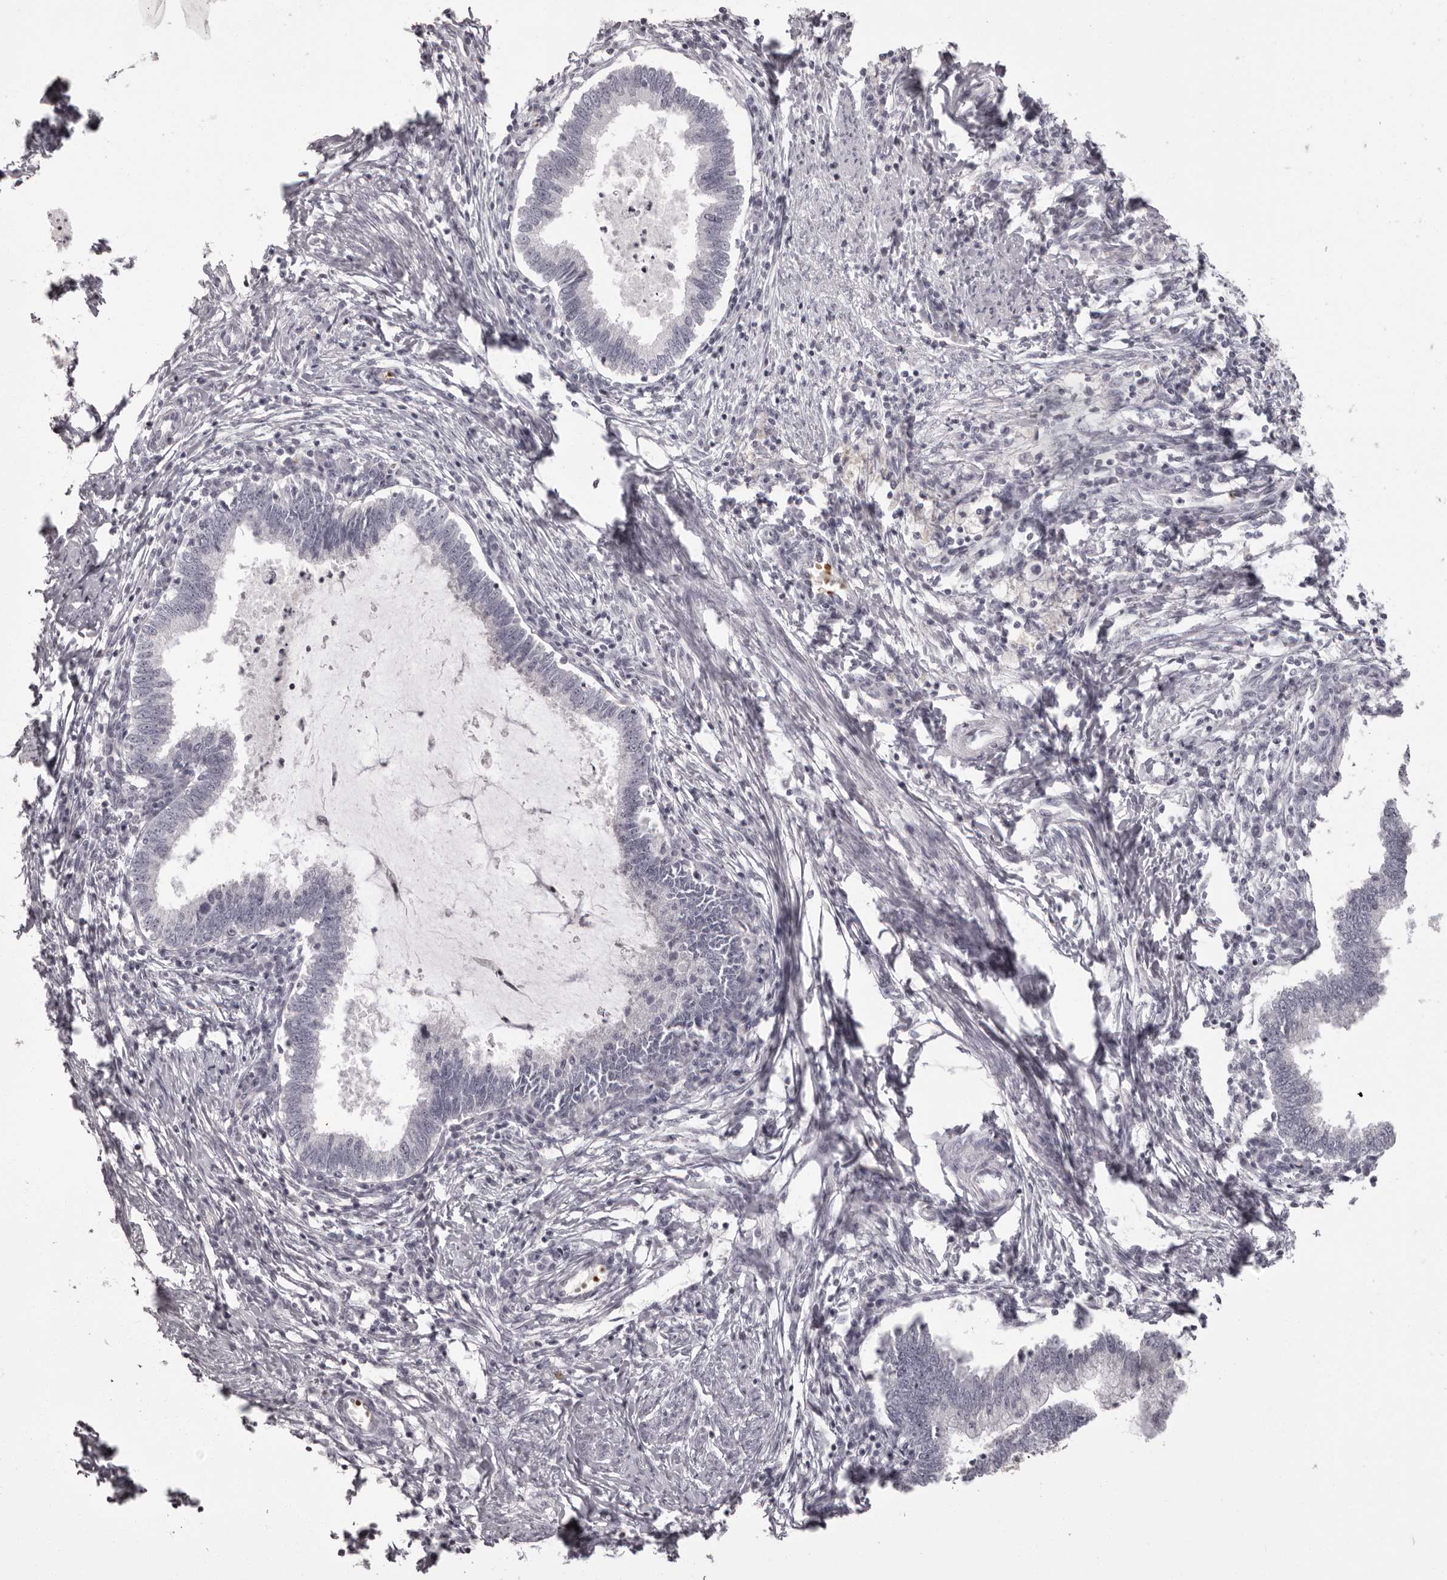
{"staining": {"intensity": "negative", "quantity": "none", "location": "none"}, "tissue": "cervical cancer", "cell_type": "Tumor cells", "image_type": "cancer", "snomed": [{"axis": "morphology", "description": "Adenocarcinoma, NOS"}, {"axis": "topography", "description": "Cervix"}], "caption": "A histopathology image of cervical cancer stained for a protein exhibits no brown staining in tumor cells.", "gene": "C8orf74", "patient": {"sex": "female", "age": 36}}